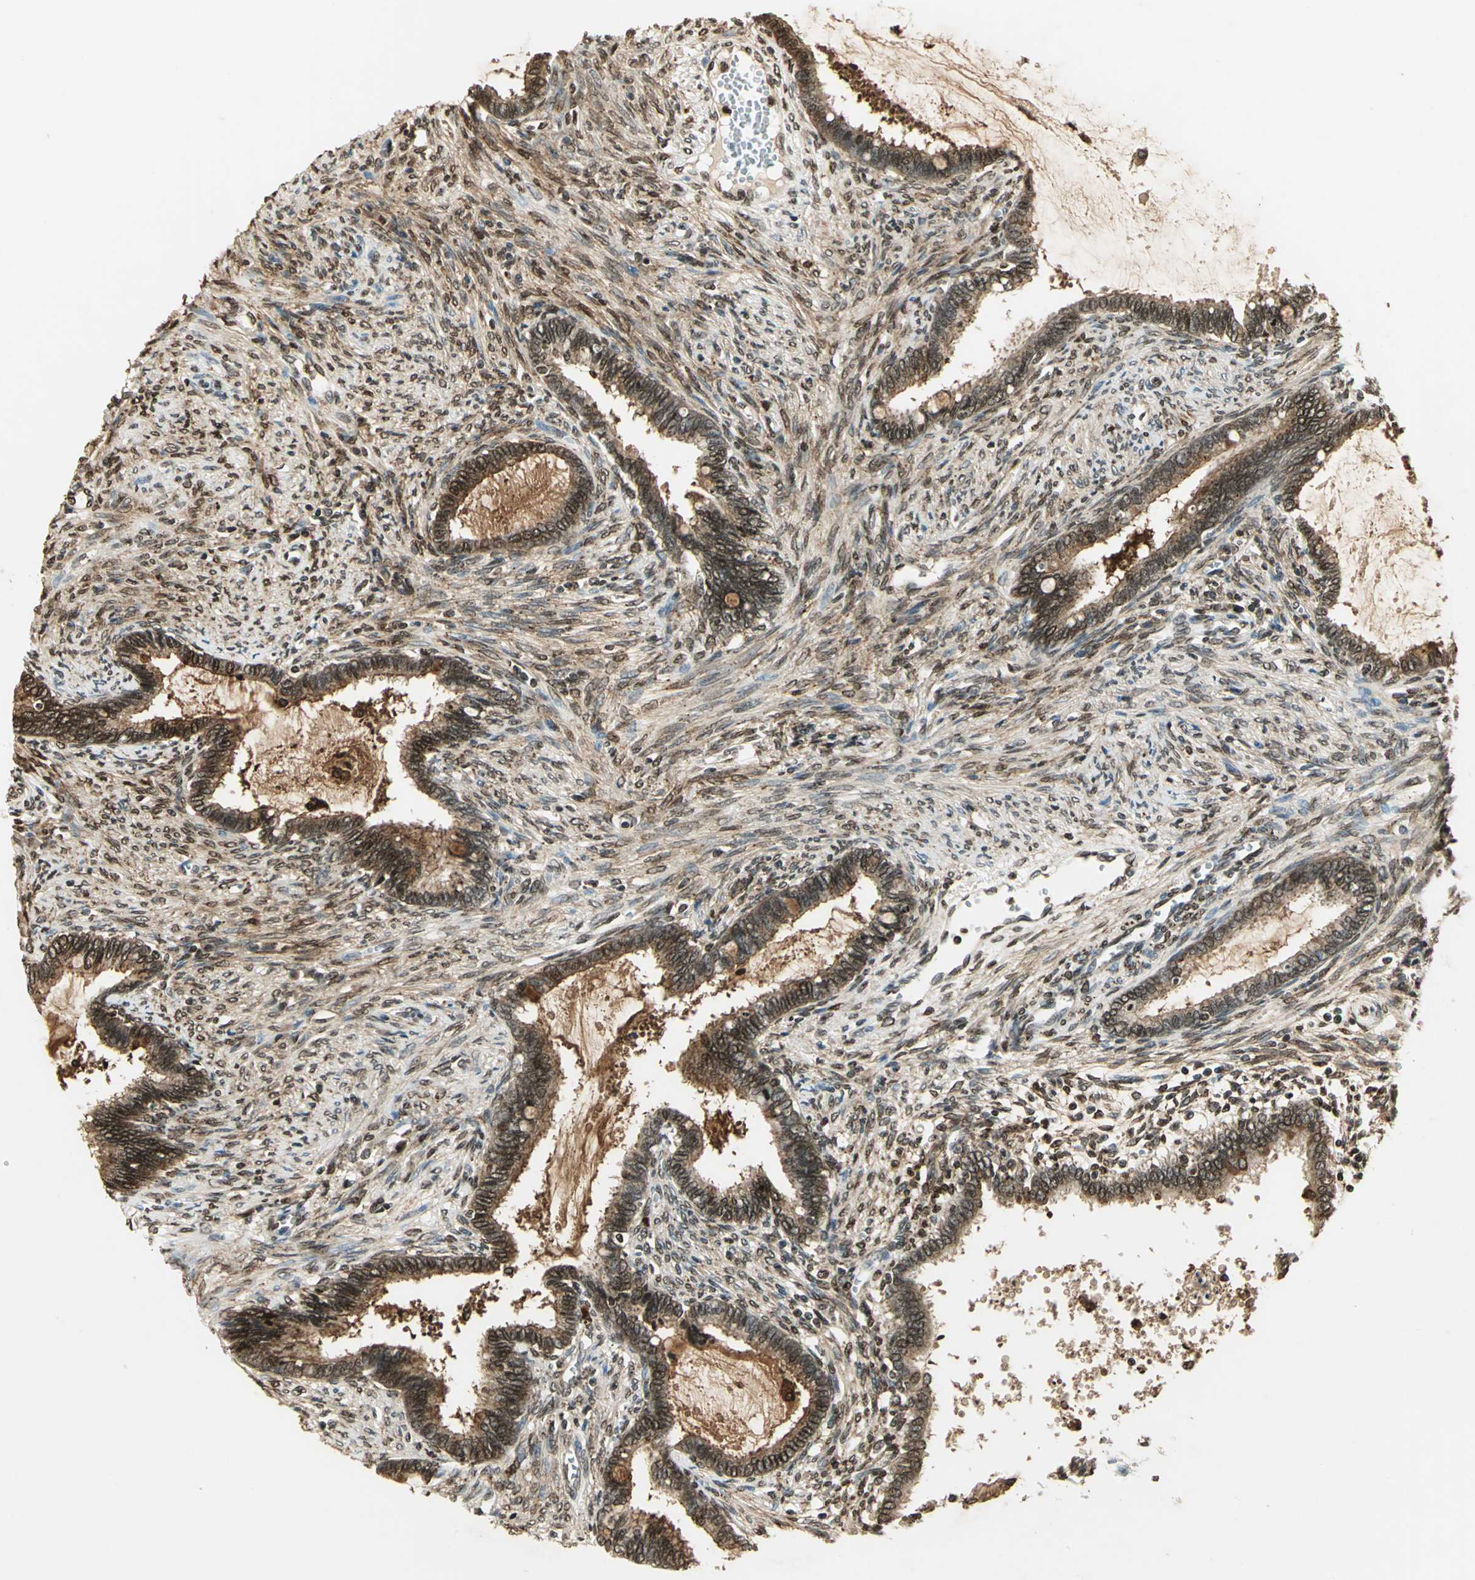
{"staining": {"intensity": "strong", "quantity": ">75%", "location": "cytoplasmic/membranous,nuclear"}, "tissue": "cervical cancer", "cell_type": "Tumor cells", "image_type": "cancer", "snomed": [{"axis": "morphology", "description": "Adenocarcinoma, NOS"}, {"axis": "topography", "description": "Cervix"}], "caption": "DAB immunohistochemical staining of human cervical cancer displays strong cytoplasmic/membranous and nuclear protein positivity in approximately >75% of tumor cells.", "gene": "LGALS3", "patient": {"sex": "female", "age": 44}}